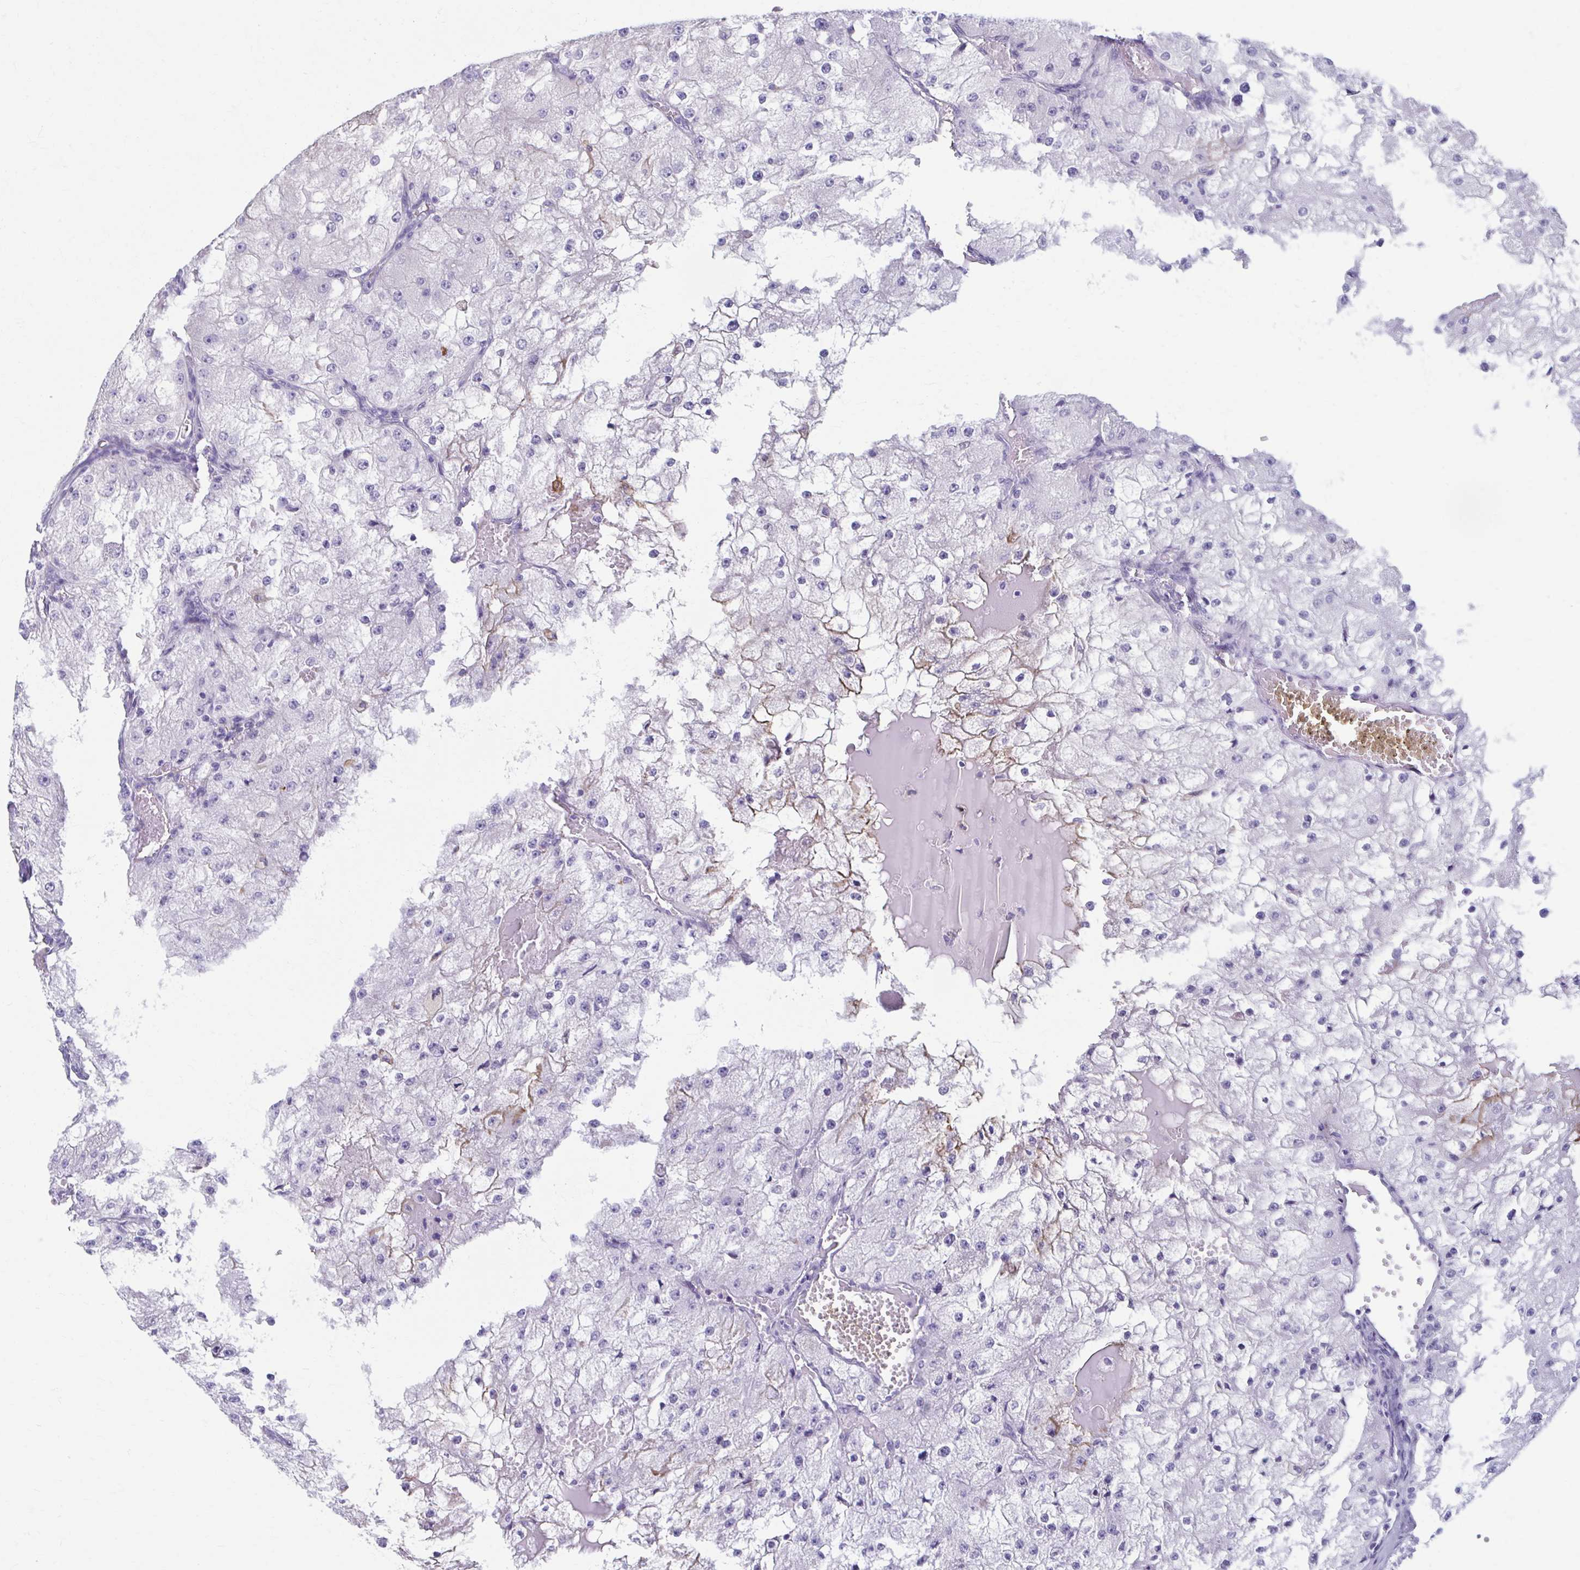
{"staining": {"intensity": "weak", "quantity": "<25%", "location": "cytoplasmic/membranous"}, "tissue": "renal cancer", "cell_type": "Tumor cells", "image_type": "cancer", "snomed": [{"axis": "morphology", "description": "Adenocarcinoma, NOS"}, {"axis": "topography", "description": "Kidney"}], "caption": "Renal adenocarcinoma was stained to show a protein in brown. There is no significant expression in tumor cells.", "gene": "KCNE2", "patient": {"sex": "female", "age": 74}}